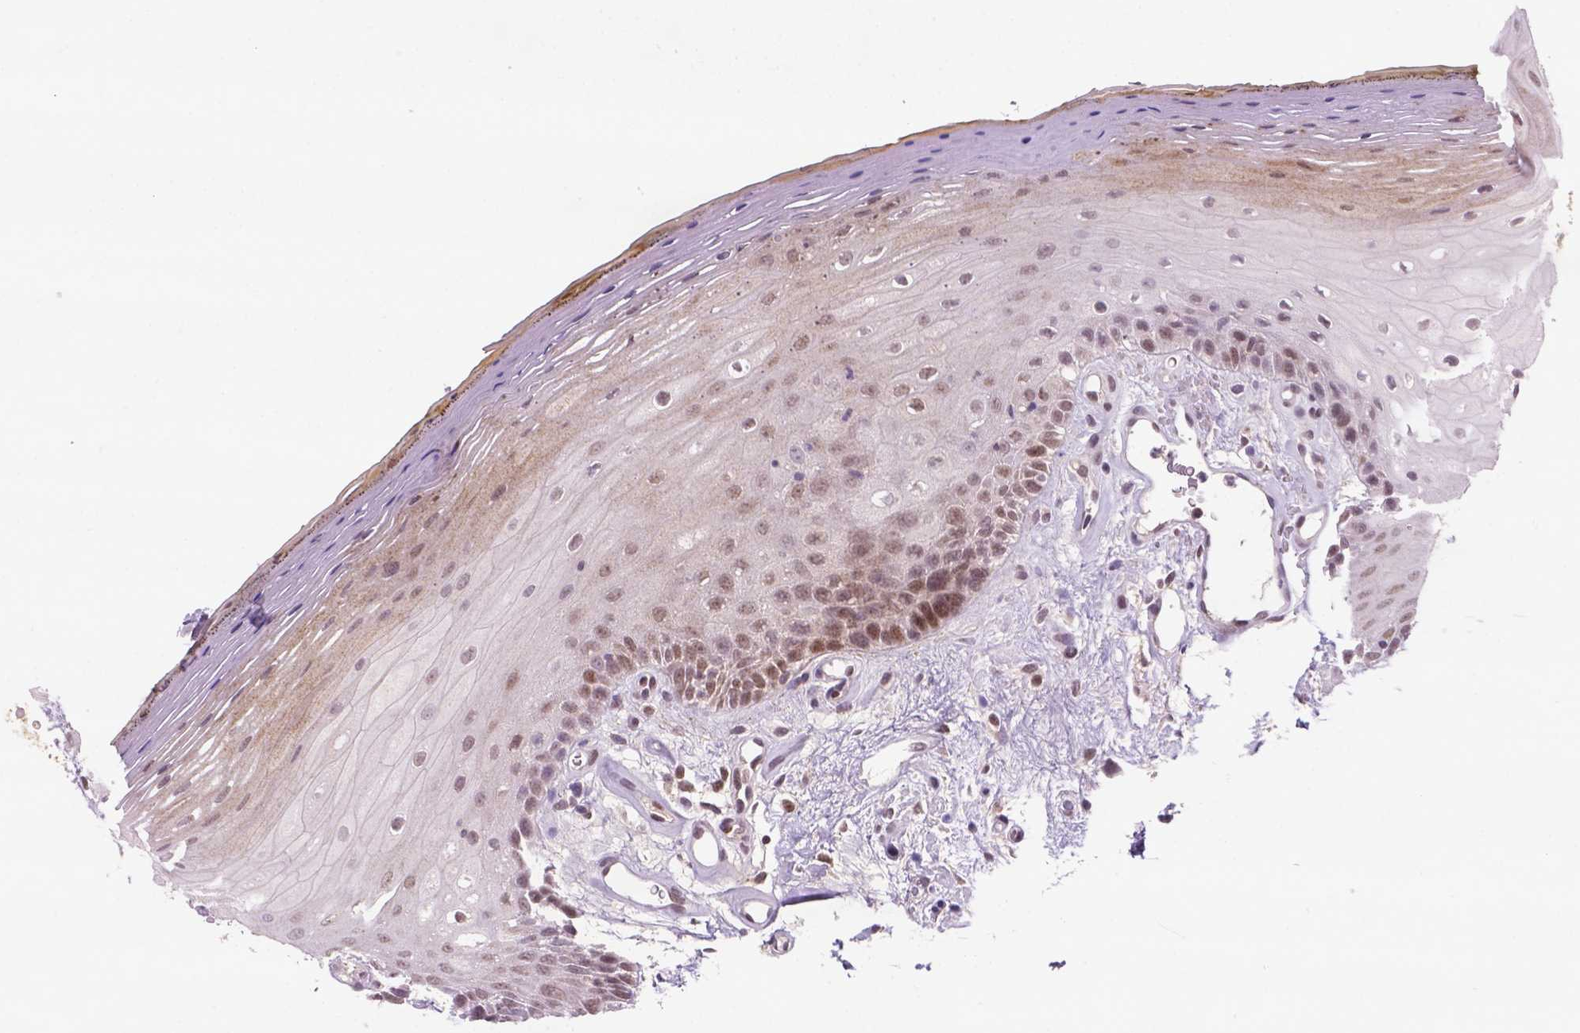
{"staining": {"intensity": "moderate", "quantity": "25%-75%", "location": "nuclear"}, "tissue": "oral mucosa", "cell_type": "Squamous epithelial cells", "image_type": "normal", "snomed": [{"axis": "morphology", "description": "Normal tissue, NOS"}, {"axis": "morphology", "description": "Squamous cell carcinoma, NOS"}, {"axis": "topography", "description": "Oral tissue"}, {"axis": "topography", "description": "Head-Neck"}], "caption": "Protein expression analysis of unremarkable oral mucosa exhibits moderate nuclear expression in approximately 25%-75% of squamous epithelial cells. (Brightfield microscopy of DAB IHC at high magnification).", "gene": "MGMT", "patient": {"sex": "male", "age": 52}}